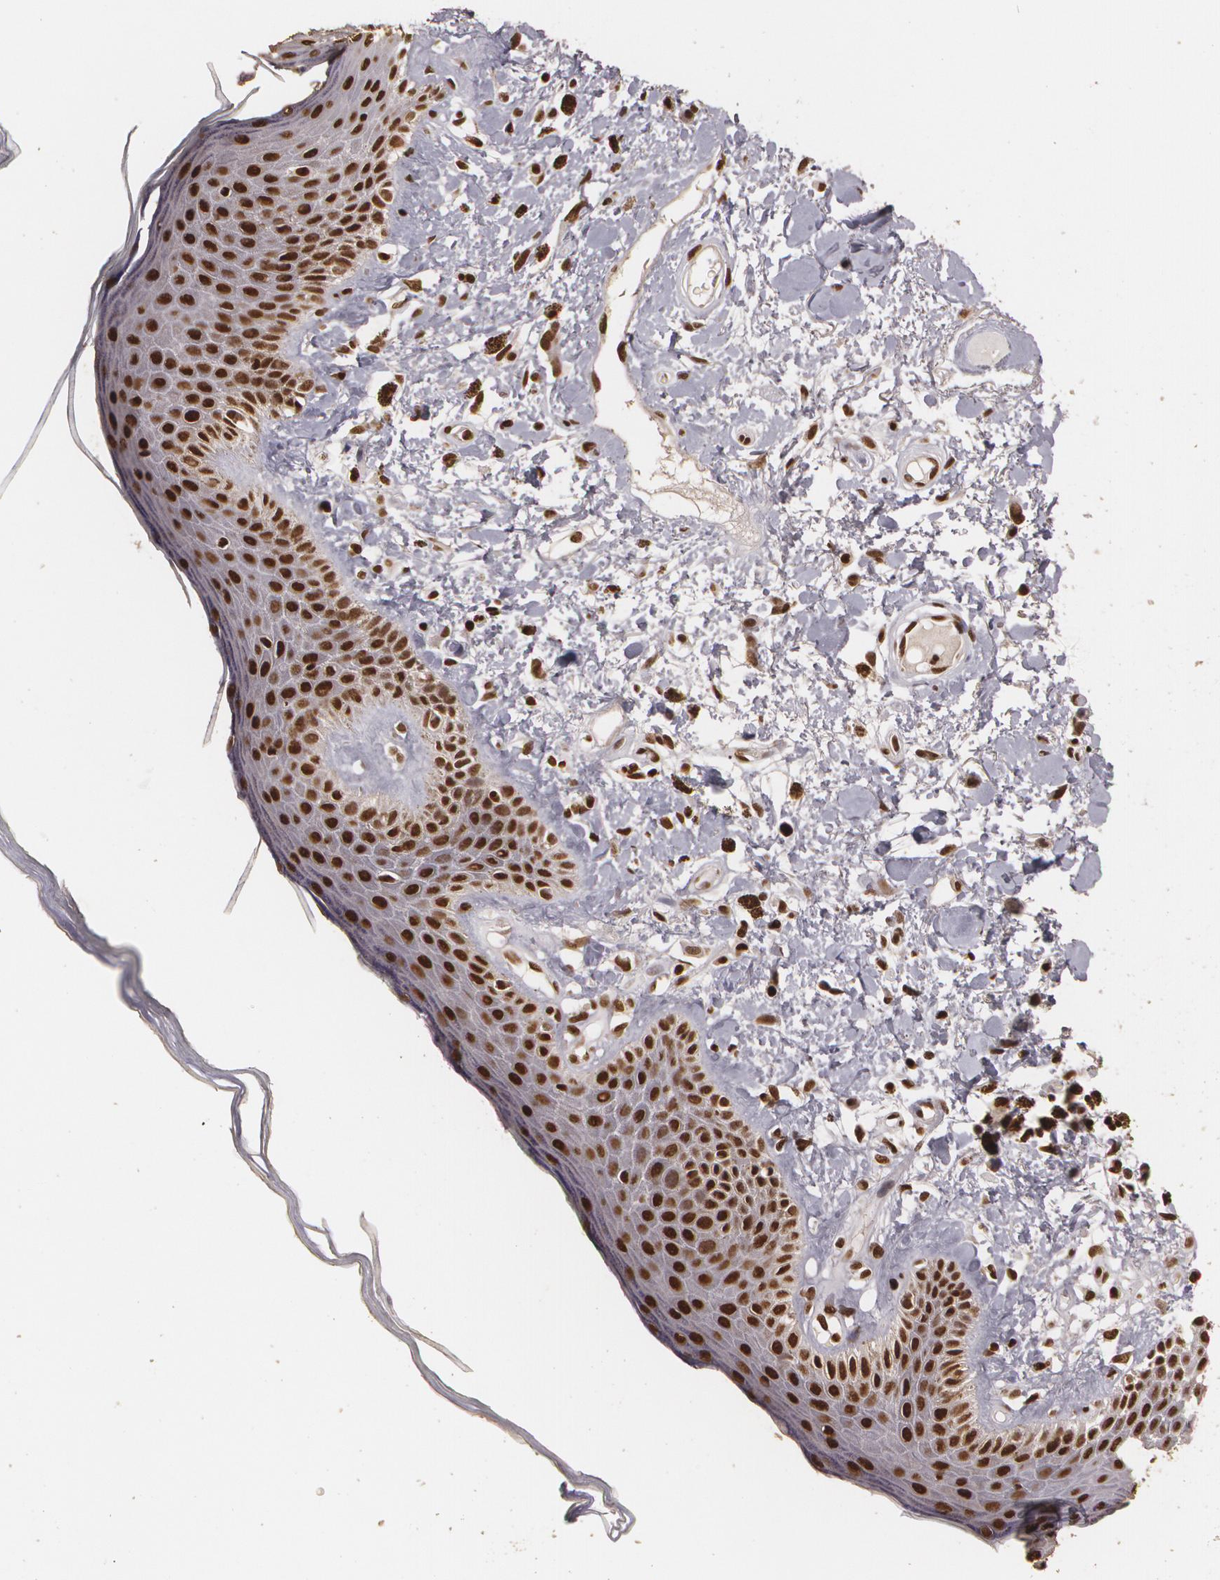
{"staining": {"intensity": "strong", "quantity": ">75%", "location": "nuclear"}, "tissue": "skin", "cell_type": "Epidermal cells", "image_type": "normal", "snomed": [{"axis": "morphology", "description": "Normal tissue, NOS"}, {"axis": "topography", "description": "Anal"}], "caption": "A brown stain labels strong nuclear positivity of a protein in epidermal cells of benign skin.", "gene": "RCOR1", "patient": {"sex": "female", "age": 78}}